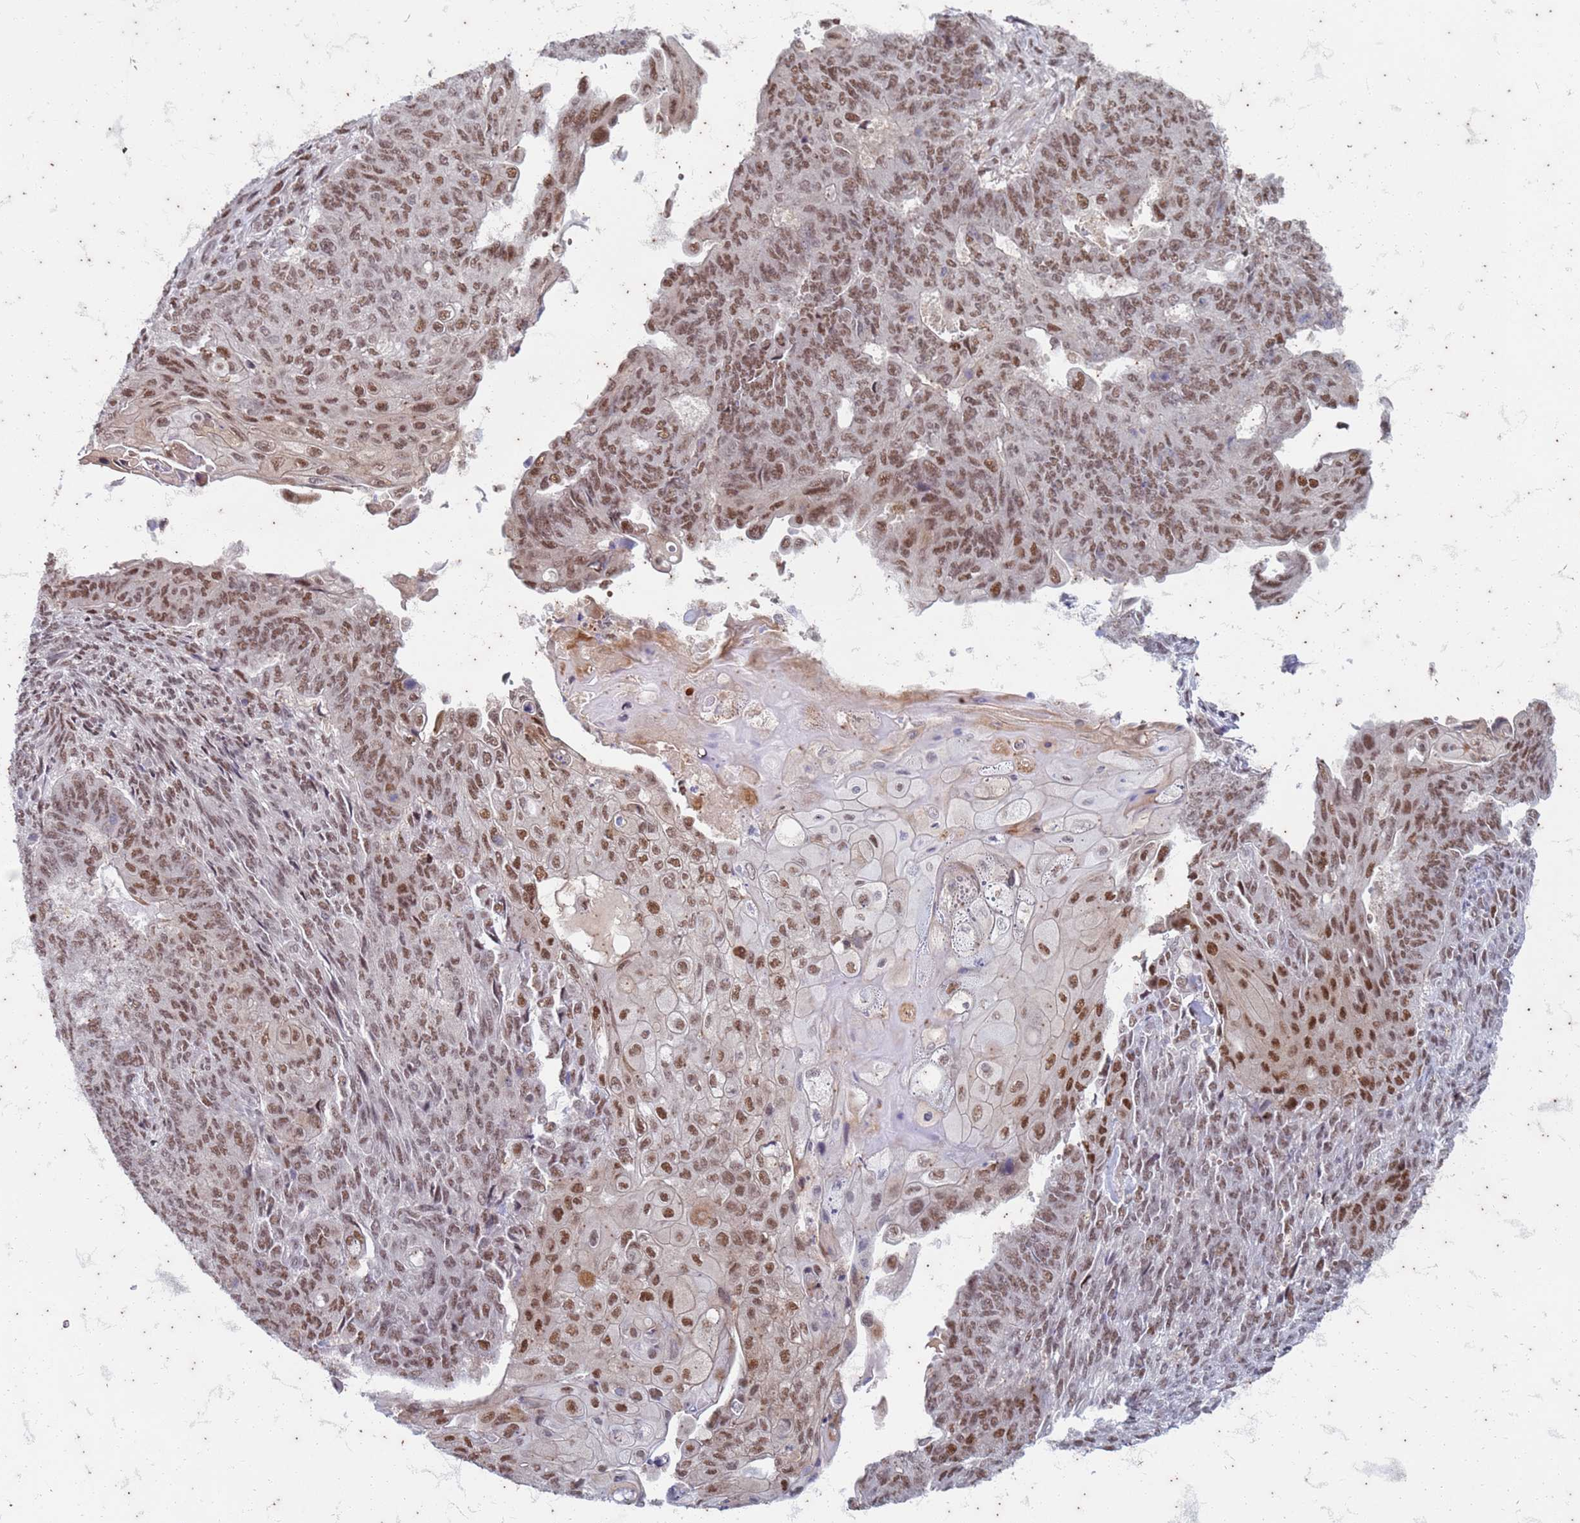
{"staining": {"intensity": "moderate", "quantity": ">75%", "location": "nuclear"}, "tissue": "endometrial cancer", "cell_type": "Tumor cells", "image_type": "cancer", "snomed": [{"axis": "morphology", "description": "Adenocarcinoma, NOS"}, {"axis": "topography", "description": "Endometrium"}], "caption": "Immunohistochemistry (IHC) photomicrograph of neoplastic tissue: human endometrial cancer (adenocarcinoma) stained using immunohistochemistry (IHC) reveals medium levels of moderate protein expression localized specifically in the nuclear of tumor cells, appearing as a nuclear brown color.", "gene": "TRMT6", "patient": {"sex": "female", "age": 32}}